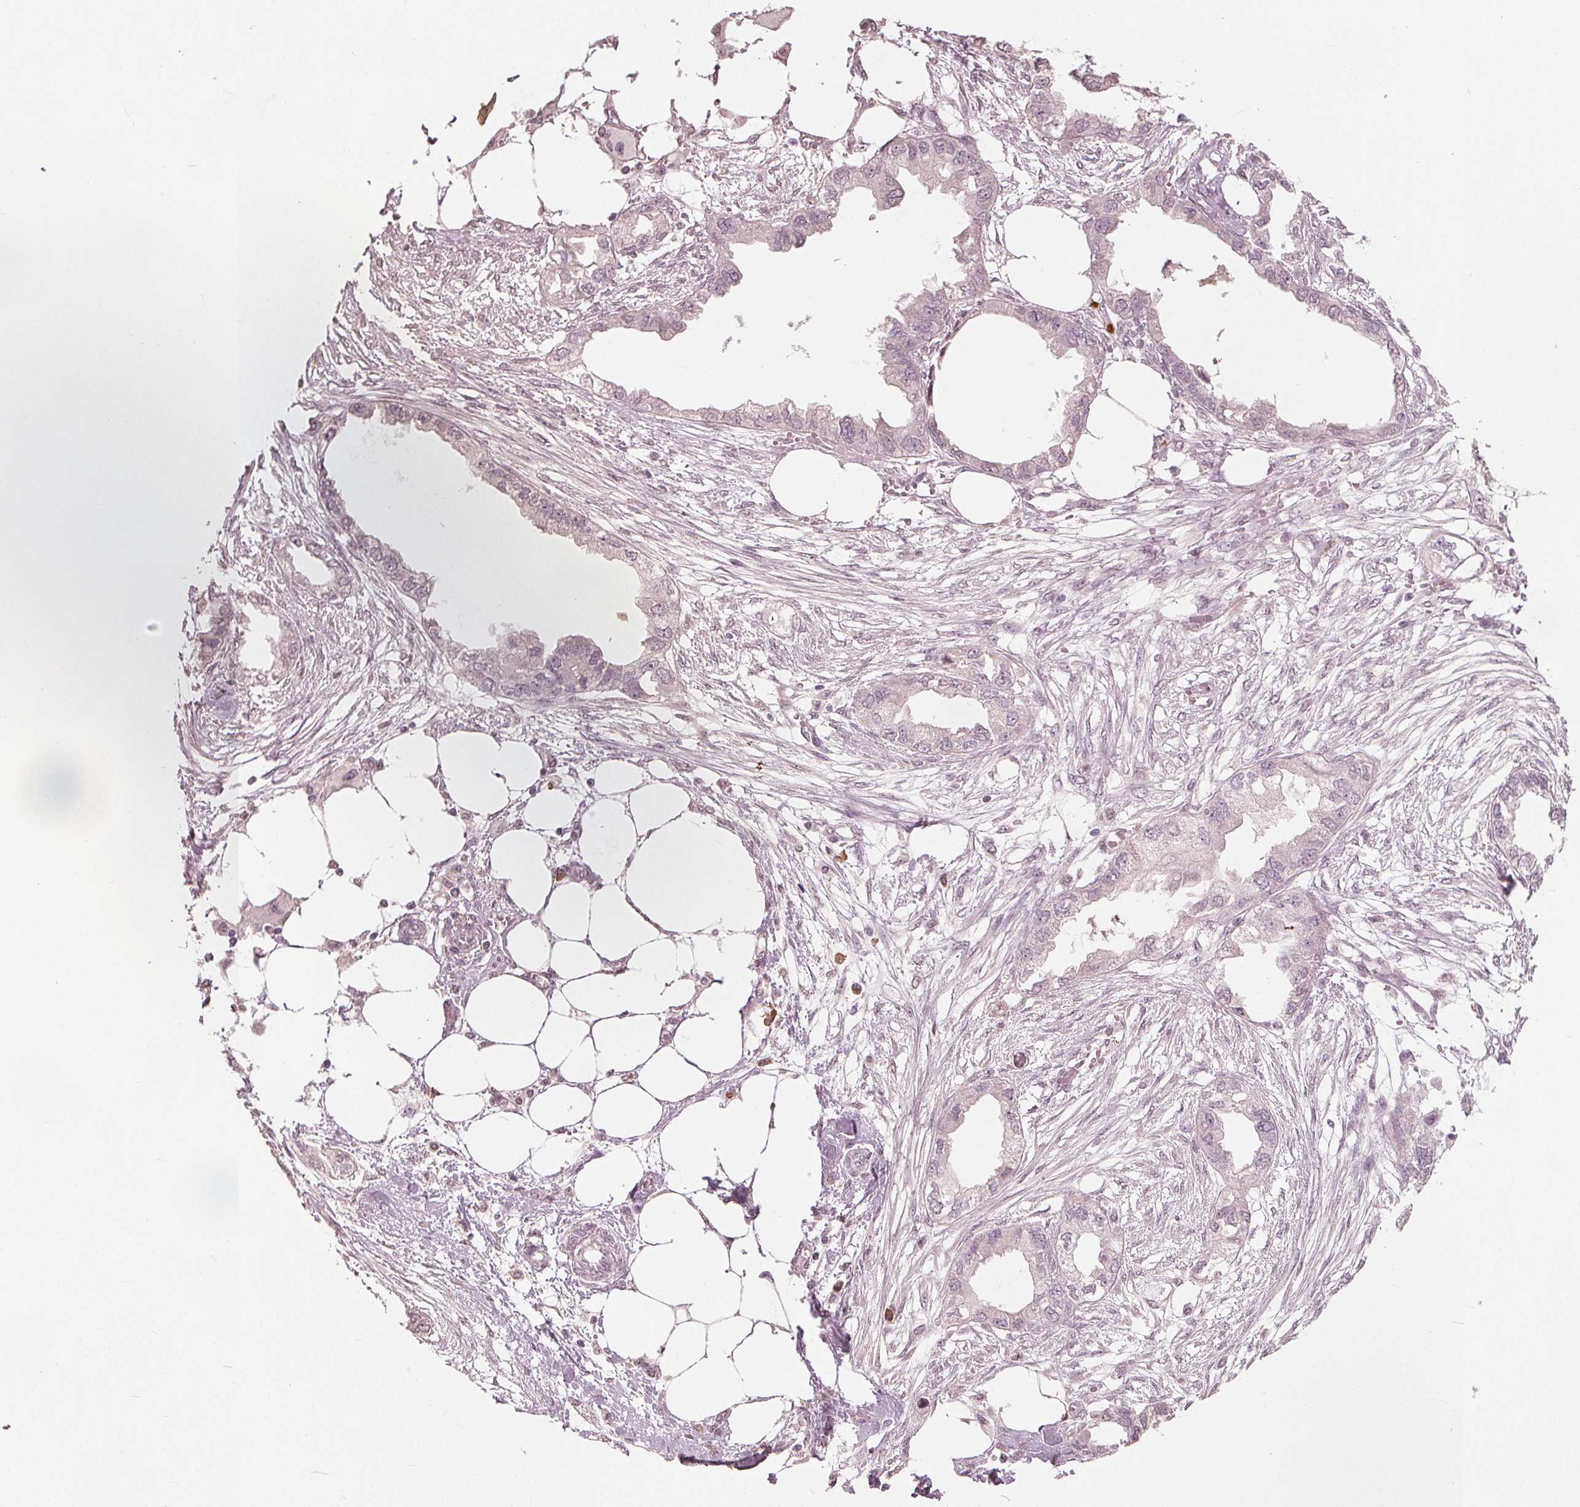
{"staining": {"intensity": "negative", "quantity": "none", "location": "none"}, "tissue": "endometrial cancer", "cell_type": "Tumor cells", "image_type": "cancer", "snomed": [{"axis": "morphology", "description": "Adenocarcinoma, NOS"}, {"axis": "morphology", "description": "Adenocarcinoma, metastatic, NOS"}, {"axis": "topography", "description": "Adipose tissue"}, {"axis": "topography", "description": "Endometrium"}], "caption": "A high-resolution photomicrograph shows IHC staining of endometrial cancer, which shows no significant positivity in tumor cells.", "gene": "CXCL16", "patient": {"sex": "female", "age": 67}}